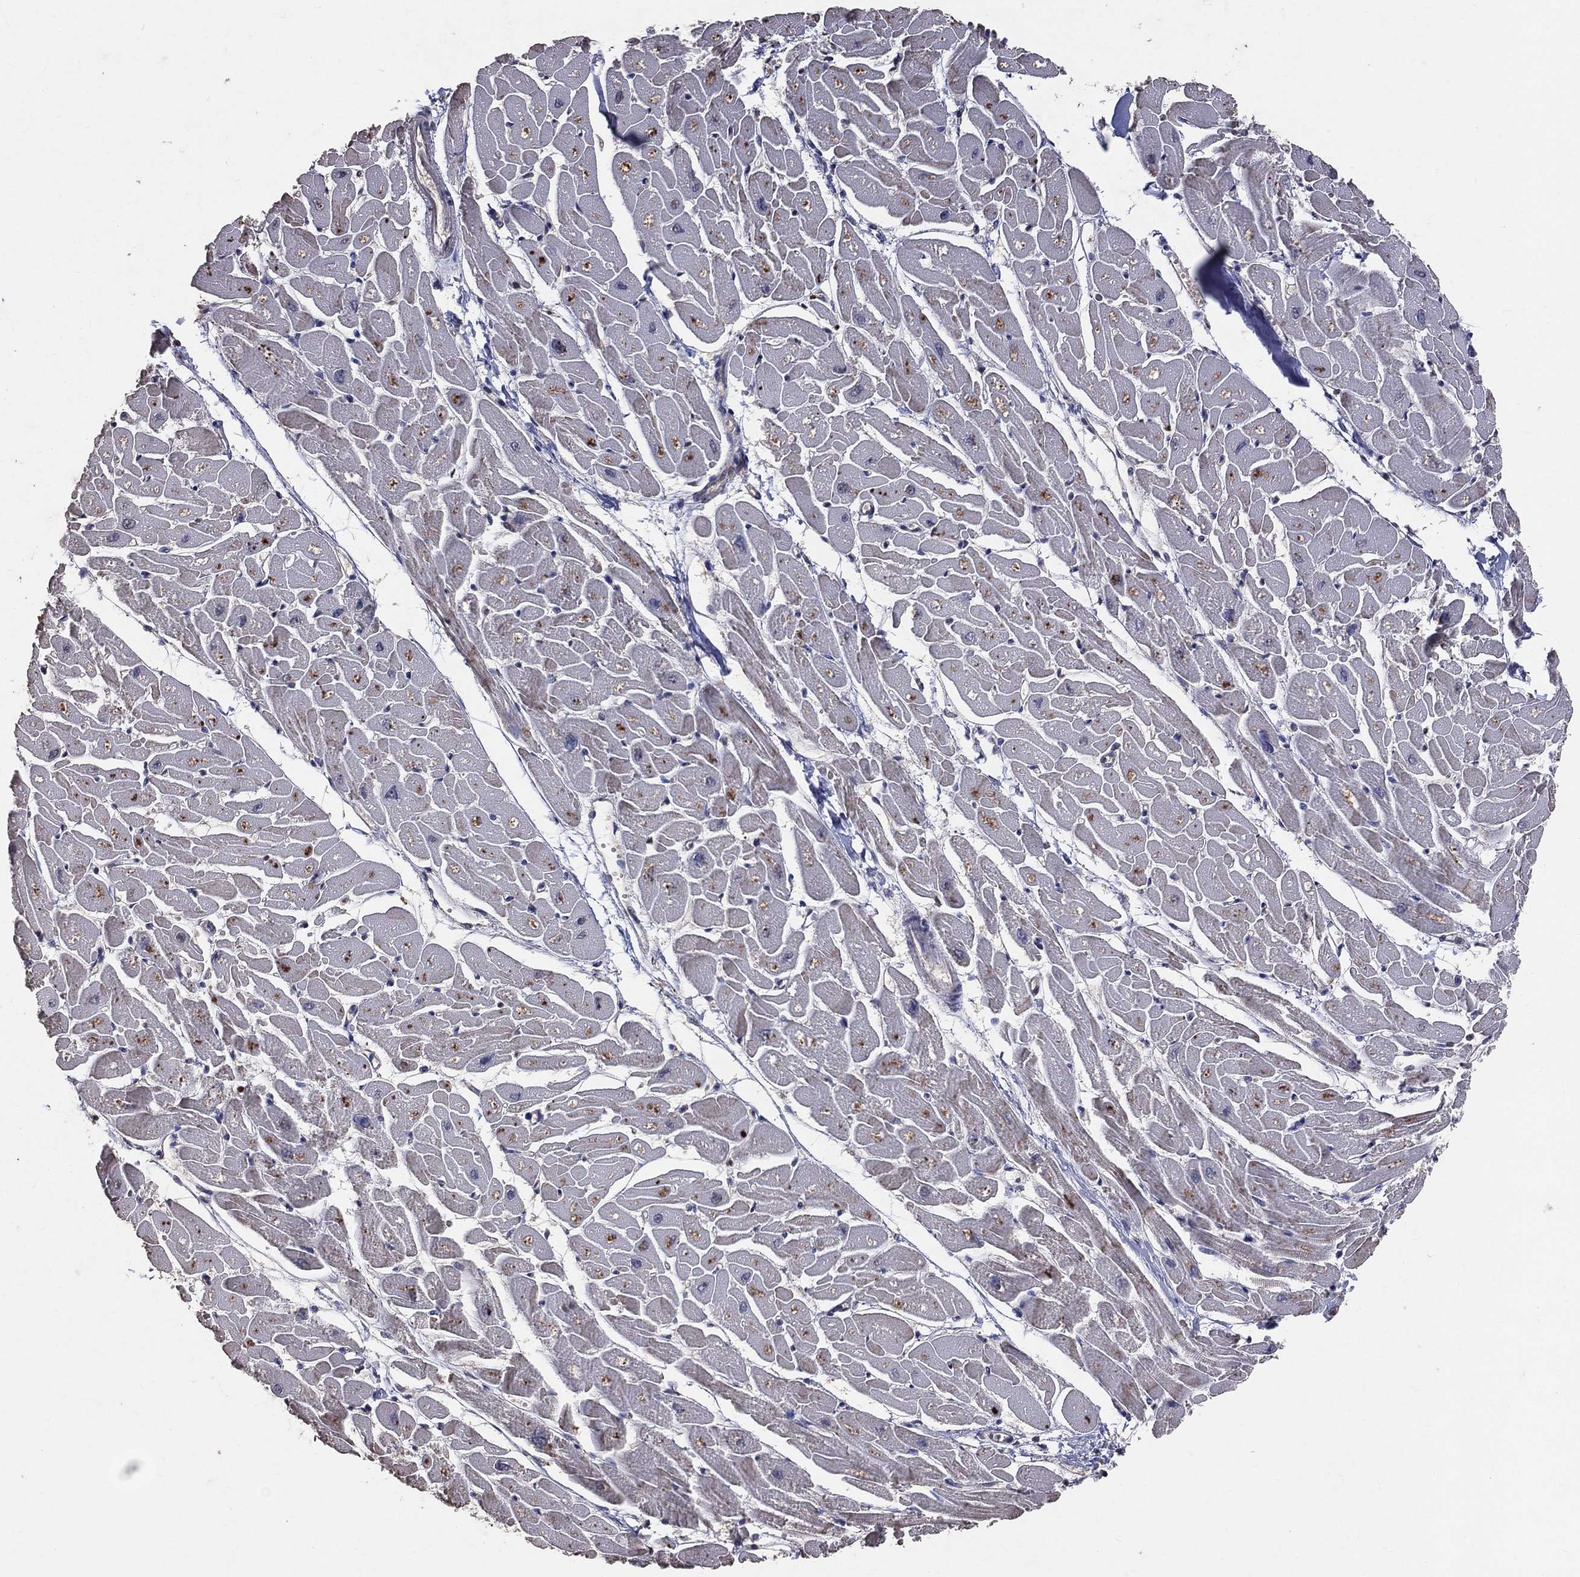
{"staining": {"intensity": "moderate", "quantity": "<25%", "location": "cytoplasmic/membranous"}, "tissue": "heart muscle", "cell_type": "Cardiomyocytes", "image_type": "normal", "snomed": [{"axis": "morphology", "description": "Normal tissue, NOS"}, {"axis": "topography", "description": "Heart"}], "caption": "The photomicrograph exhibits a brown stain indicating the presence of a protein in the cytoplasmic/membranous of cardiomyocytes in heart muscle. (DAB IHC, brown staining for protein, blue staining for nuclei).", "gene": "LY6K", "patient": {"sex": "male", "age": 57}}